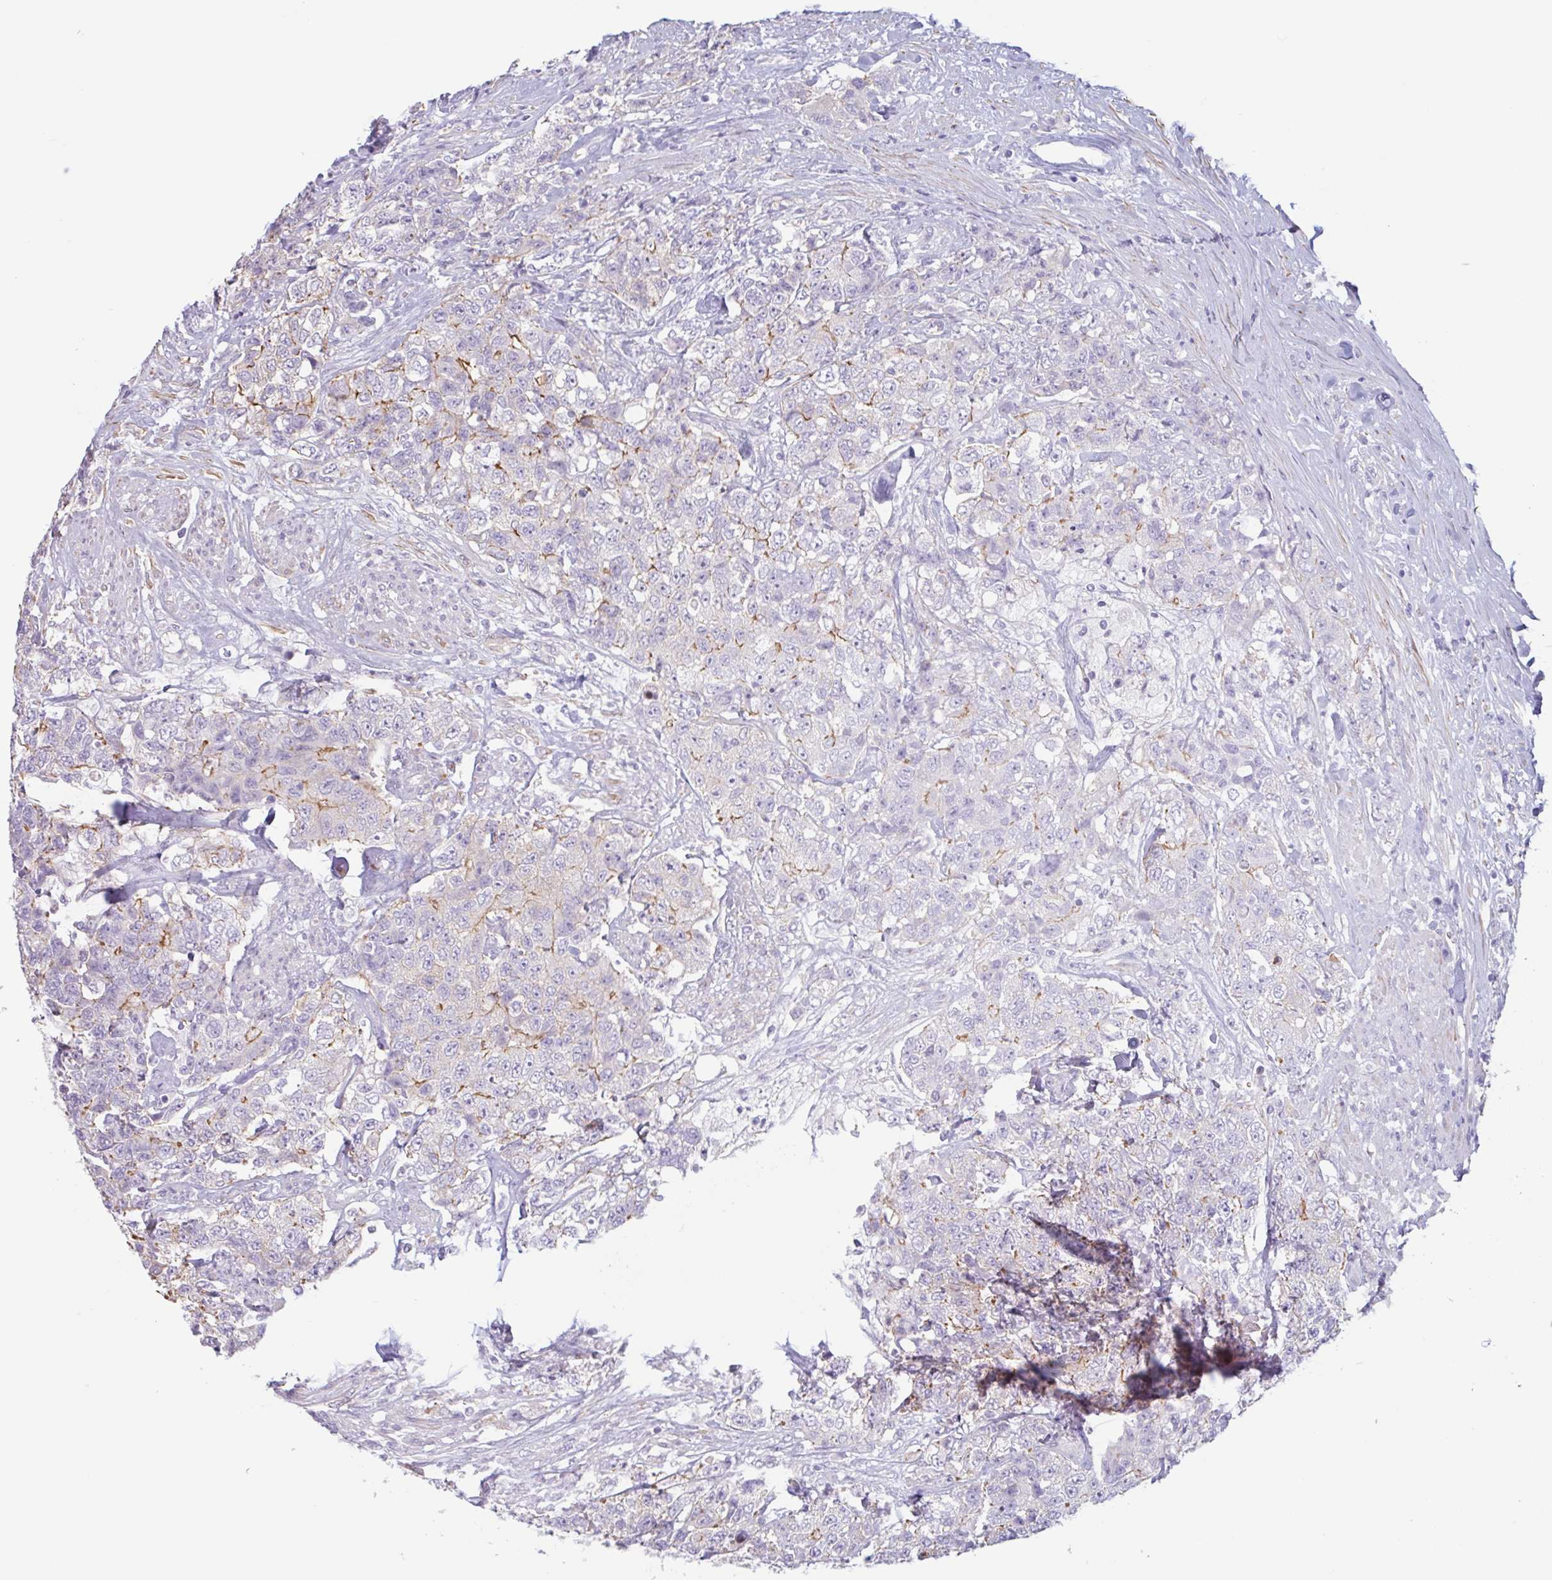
{"staining": {"intensity": "moderate", "quantity": "<25%", "location": "cytoplasmic/membranous"}, "tissue": "urothelial cancer", "cell_type": "Tumor cells", "image_type": "cancer", "snomed": [{"axis": "morphology", "description": "Urothelial carcinoma, High grade"}, {"axis": "topography", "description": "Urinary bladder"}], "caption": "Urothelial cancer stained for a protein (brown) exhibits moderate cytoplasmic/membranous positive positivity in approximately <25% of tumor cells.", "gene": "MYH10", "patient": {"sex": "female", "age": 78}}